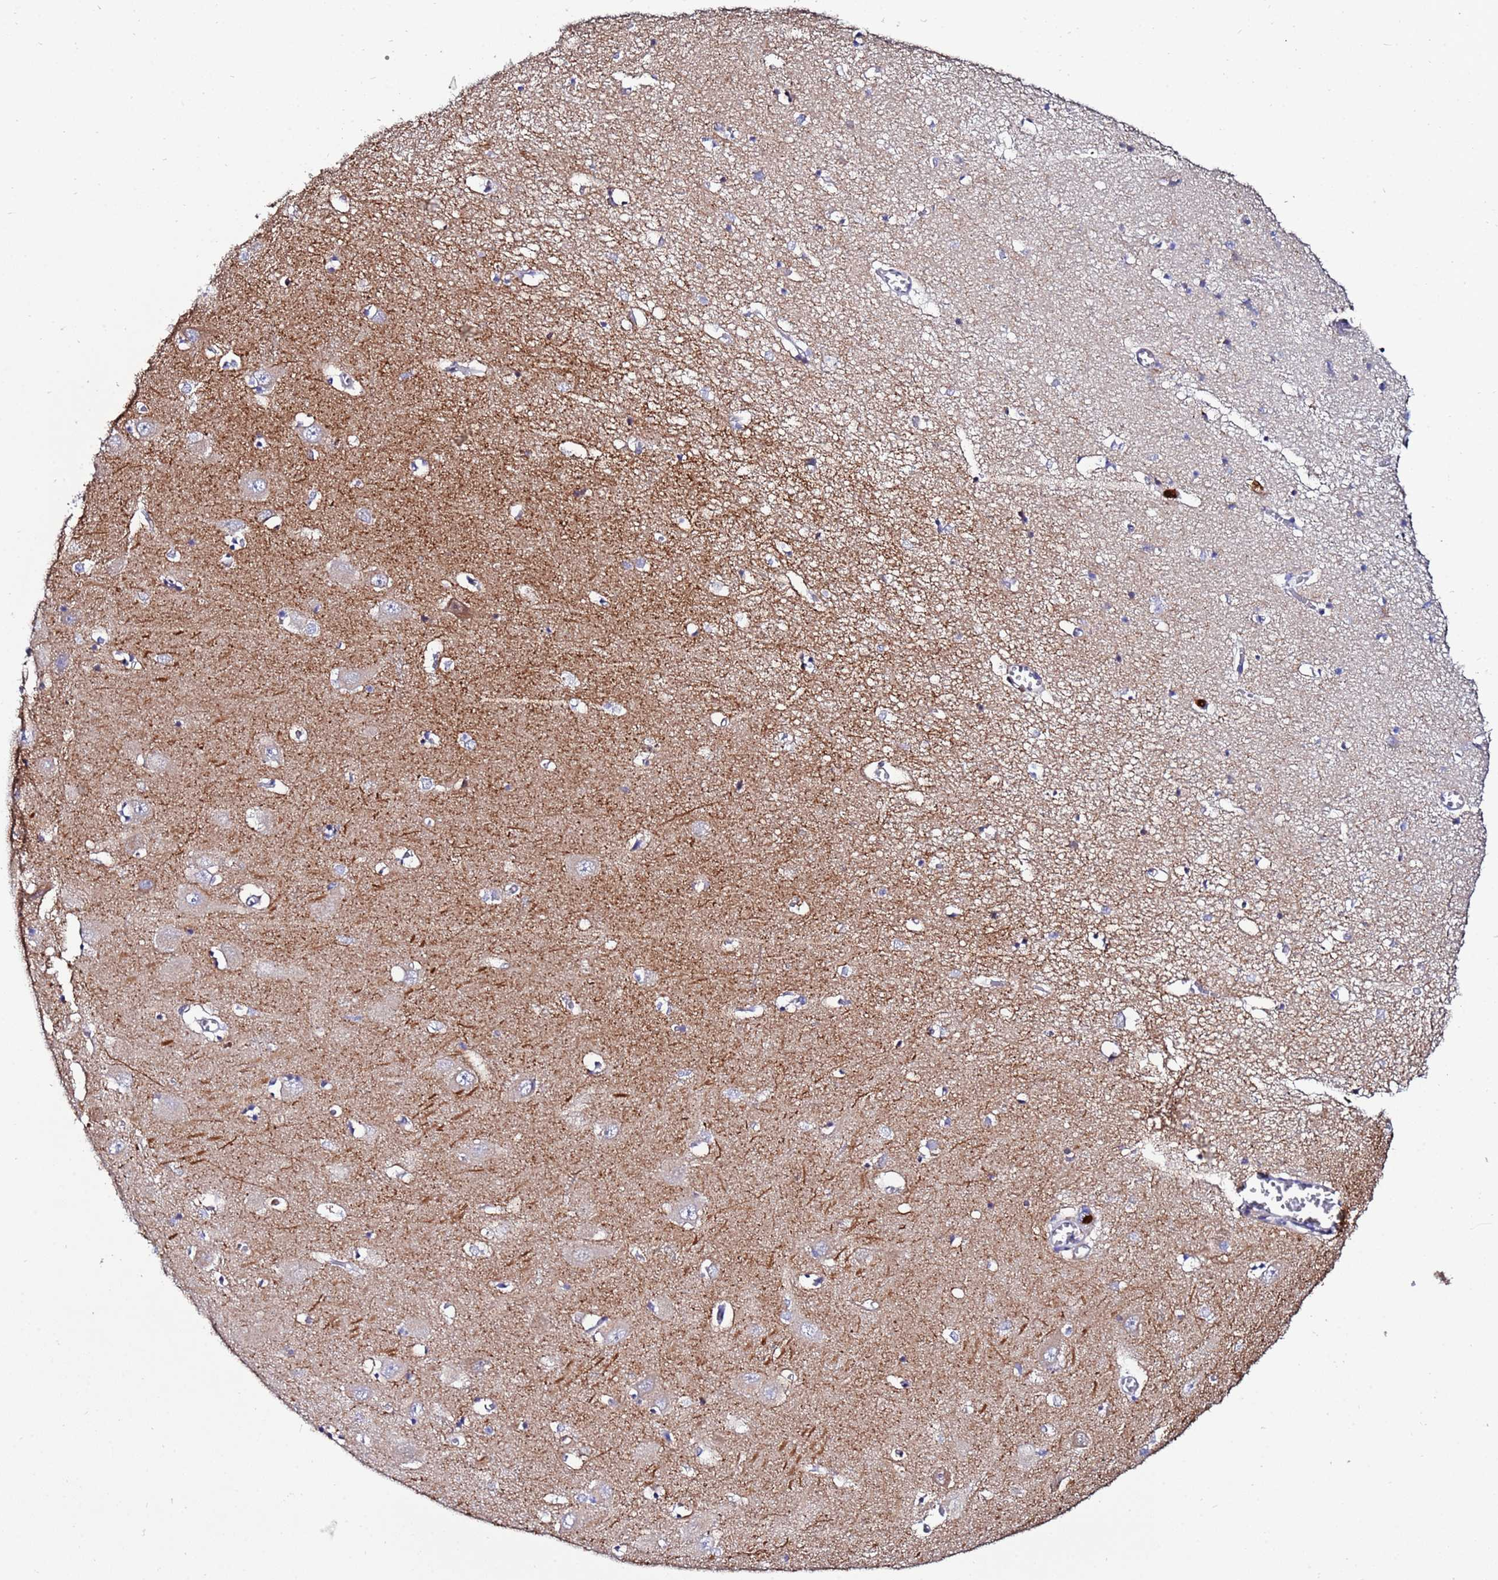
{"staining": {"intensity": "negative", "quantity": "none", "location": "none"}, "tissue": "hippocampus", "cell_type": "Glial cells", "image_type": "normal", "snomed": [{"axis": "morphology", "description": "Normal tissue, NOS"}, {"axis": "topography", "description": "Hippocampus"}], "caption": "DAB (3,3'-diaminobenzidine) immunohistochemical staining of benign hippocampus exhibits no significant staining in glial cells. (Brightfield microscopy of DAB immunohistochemistry at high magnification).", "gene": "TUBAL3", "patient": {"sex": "male", "age": 70}}